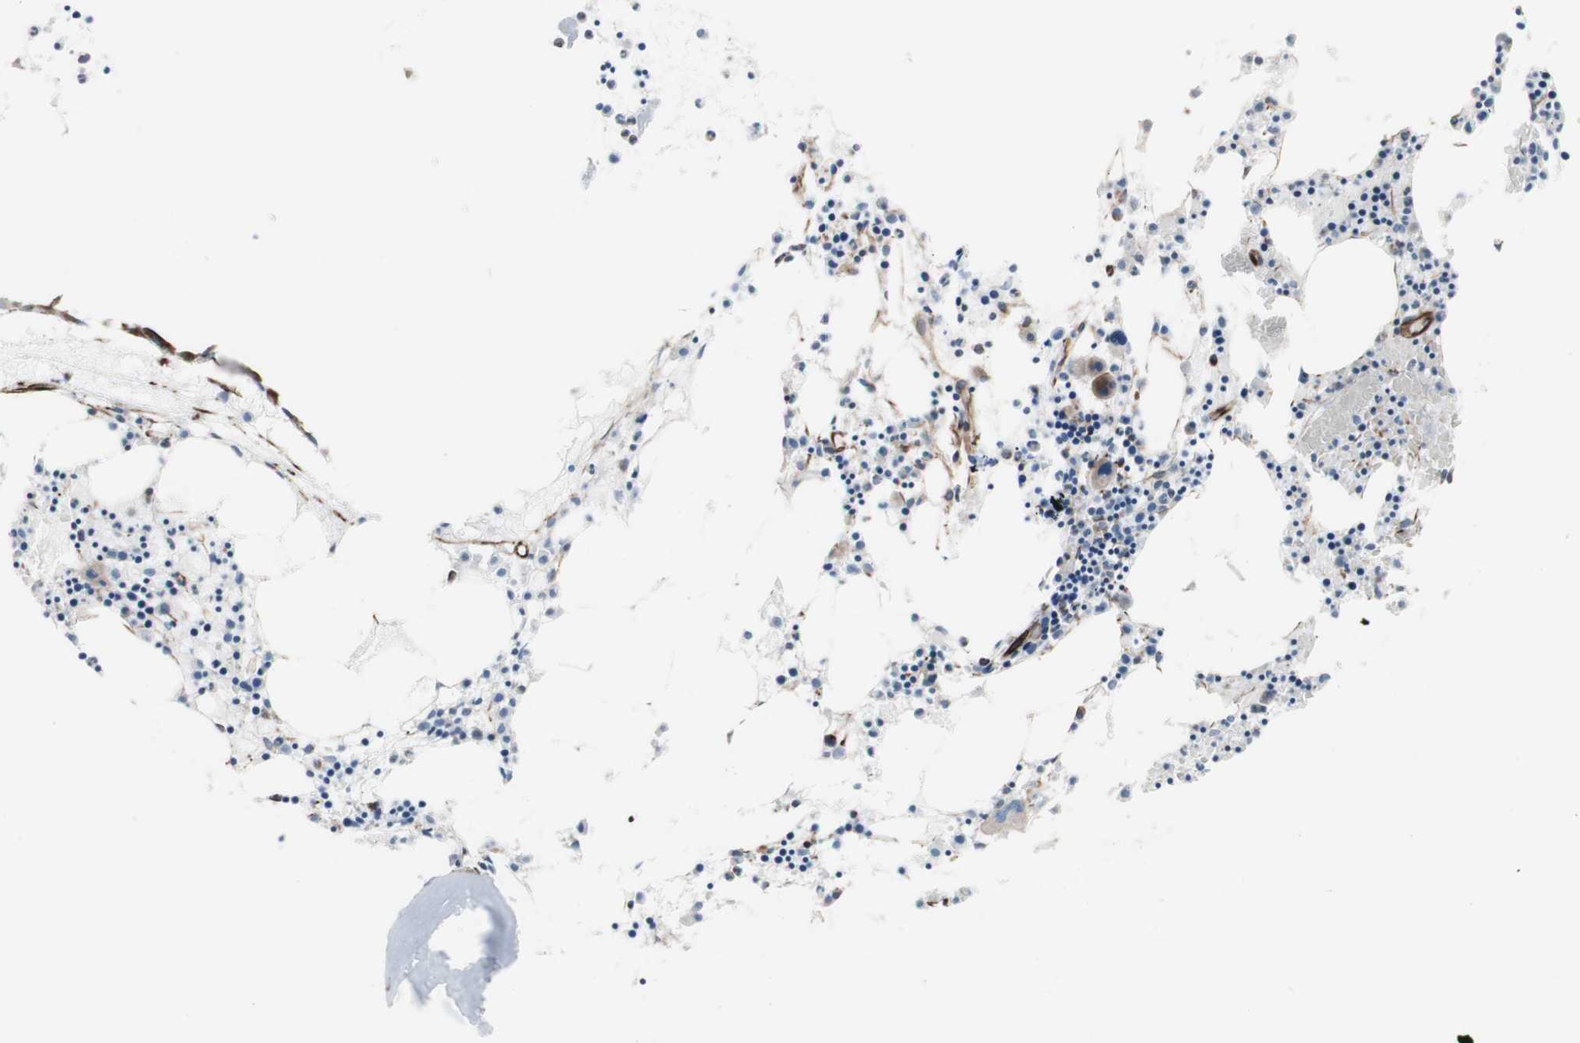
{"staining": {"intensity": "strong", "quantity": "<25%", "location": "cytoplasmic/membranous"}, "tissue": "bone marrow", "cell_type": "Hematopoietic cells", "image_type": "normal", "snomed": [{"axis": "morphology", "description": "Normal tissue, NOS"}, {"axis": "morphology", "description": "Inflammation, NOS"}, {"axis": "topography", "description": "Bone marrow"}], "caption": "Bone marrow was stained to show a protein in brown. There is medium levels of strong cytoplasmic/membranous positivity in about <25% of hematopoietic cells.", "gene": "AGPAT5", "patient": {"sex": "male", "age": 14}}